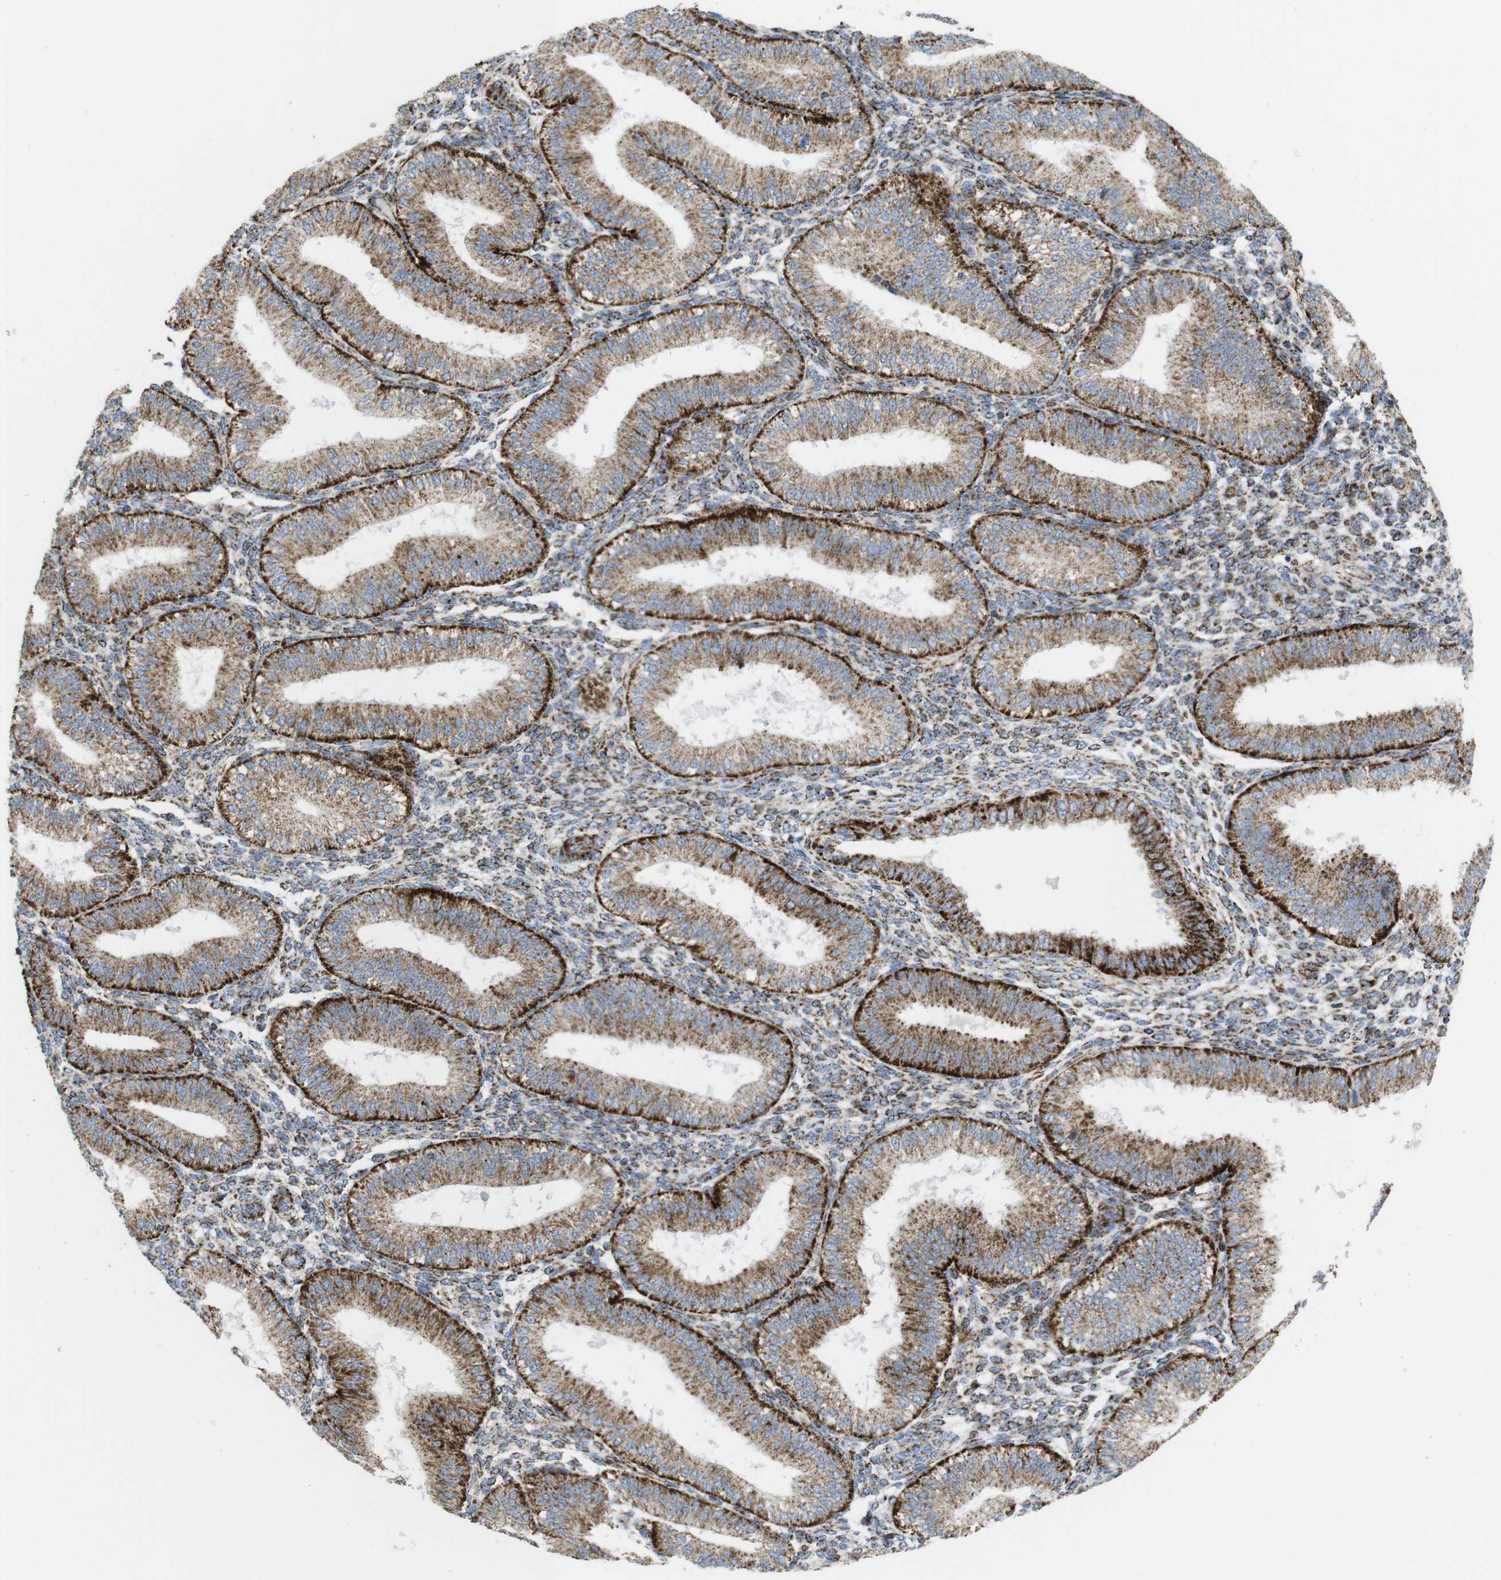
{"staining": {"intensity": "moderate", "quantity": "25%-75%", "location": "cytoplasmic/membranous"}, "tissue": "endometrium", "cell_type": "Cells in endometrial stroma", "image_type": "normal", "snomed": [{"axis": "morphology", "description": "Normal tissue, NOS"}, {"axis": "topography", "description": "Endometrium"}], "caption": "Cells in endometrial stroma reveal medium levels of moderate cytoplasmic/membranous staining in about 25%-75% of cells in unremarkable human endometrium. Using DAB (brown) and hematoxylin (blue) stains, captured at high magnification using brightfield microscopy.", "gene": "TMEM192", "patient": {"sex": "female", "age": 39}}